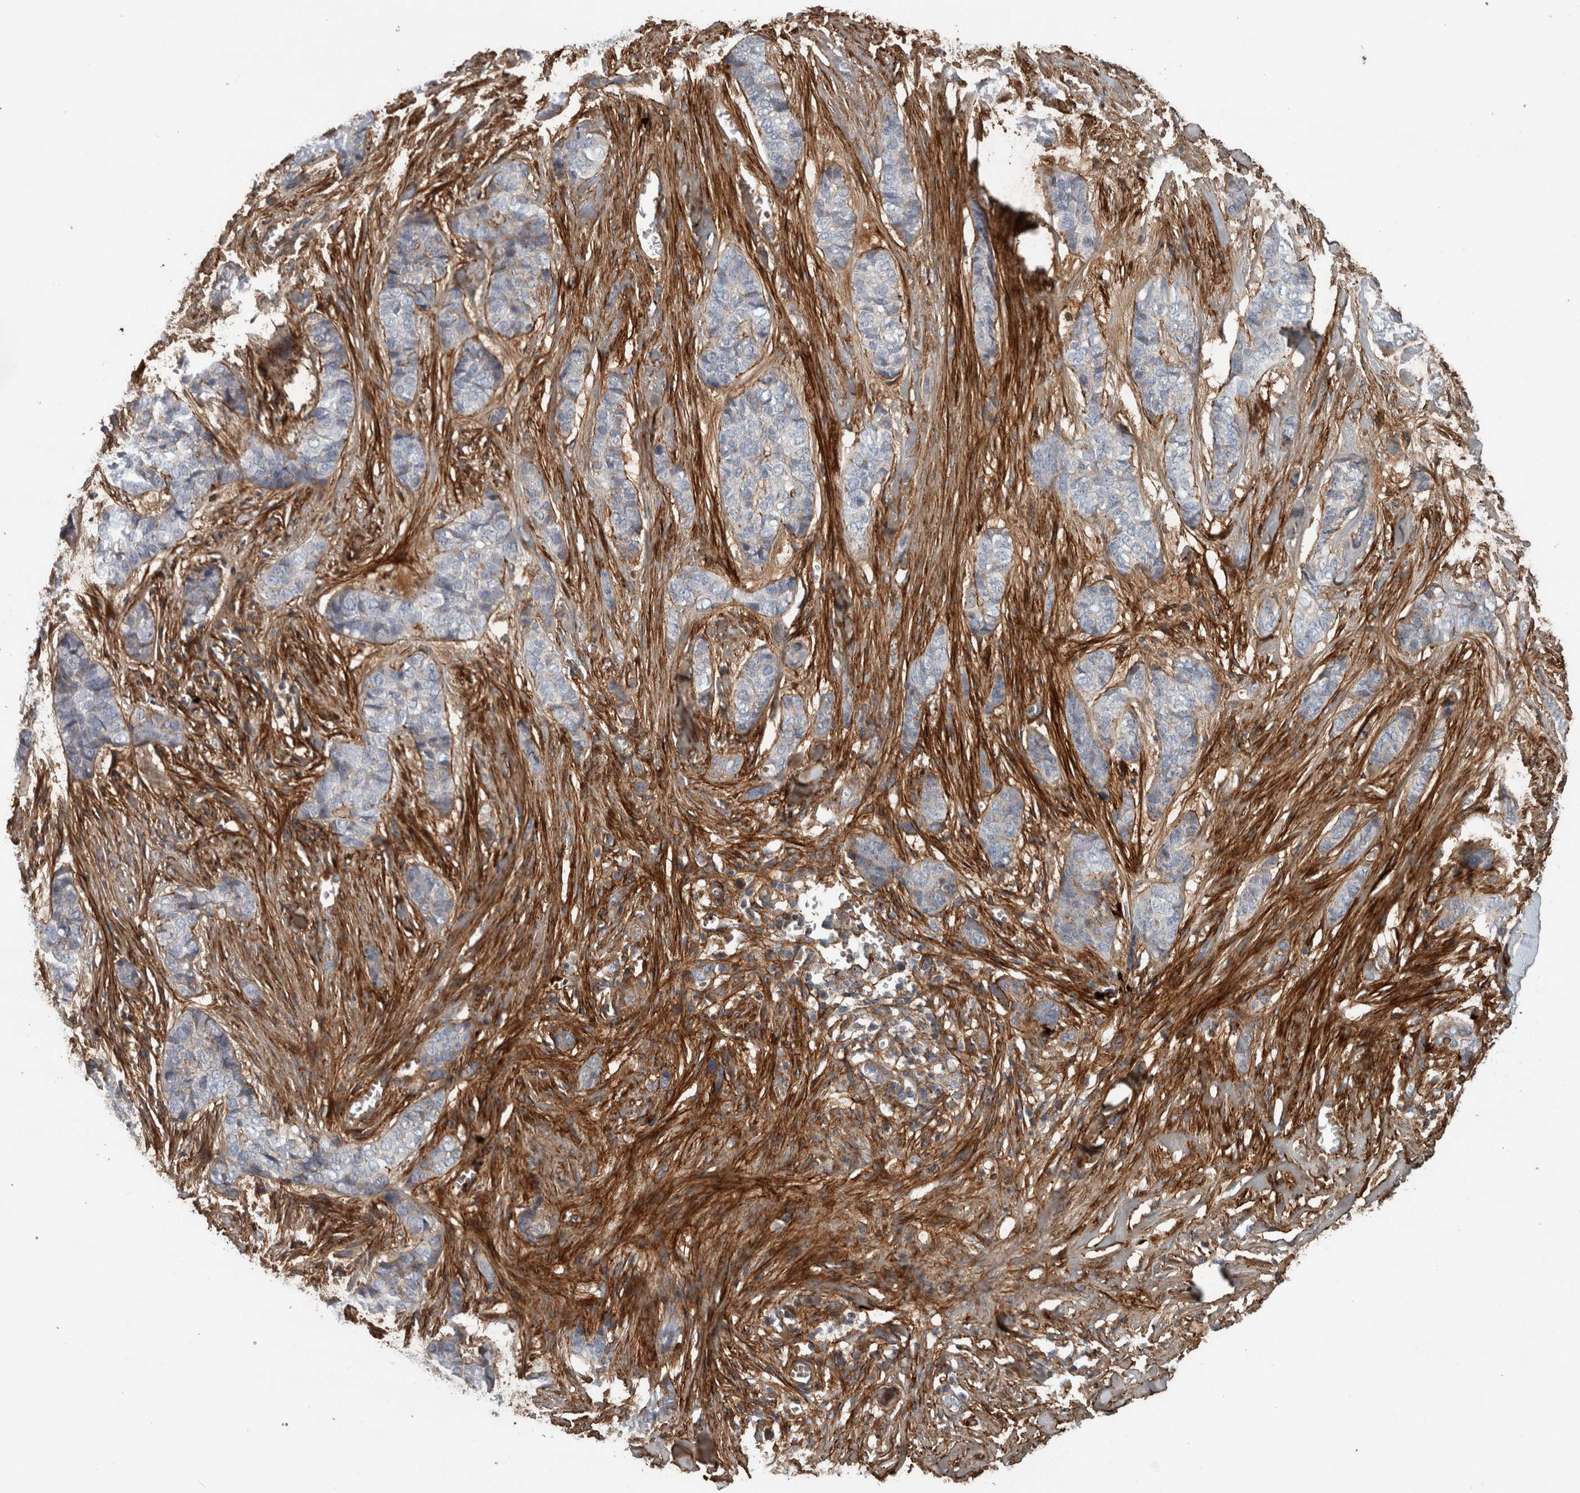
{"staining": {"intensity": "negative", "quantity": "none", "location": "none"}, "tissue": "skin cancer", "cell_type": "Tumor cells", "image_type": "cancer", "snomed": [{"axis": "morphology", "description": "Basal cell carcinoma"}, {"axis": "topography", "description": "Skin"}], "caption": "The photomicrograph shows no significant expression in tumor cells of skin cancer.", "gene": "FN1", "patient": {"sex": "female", "age": 64}}